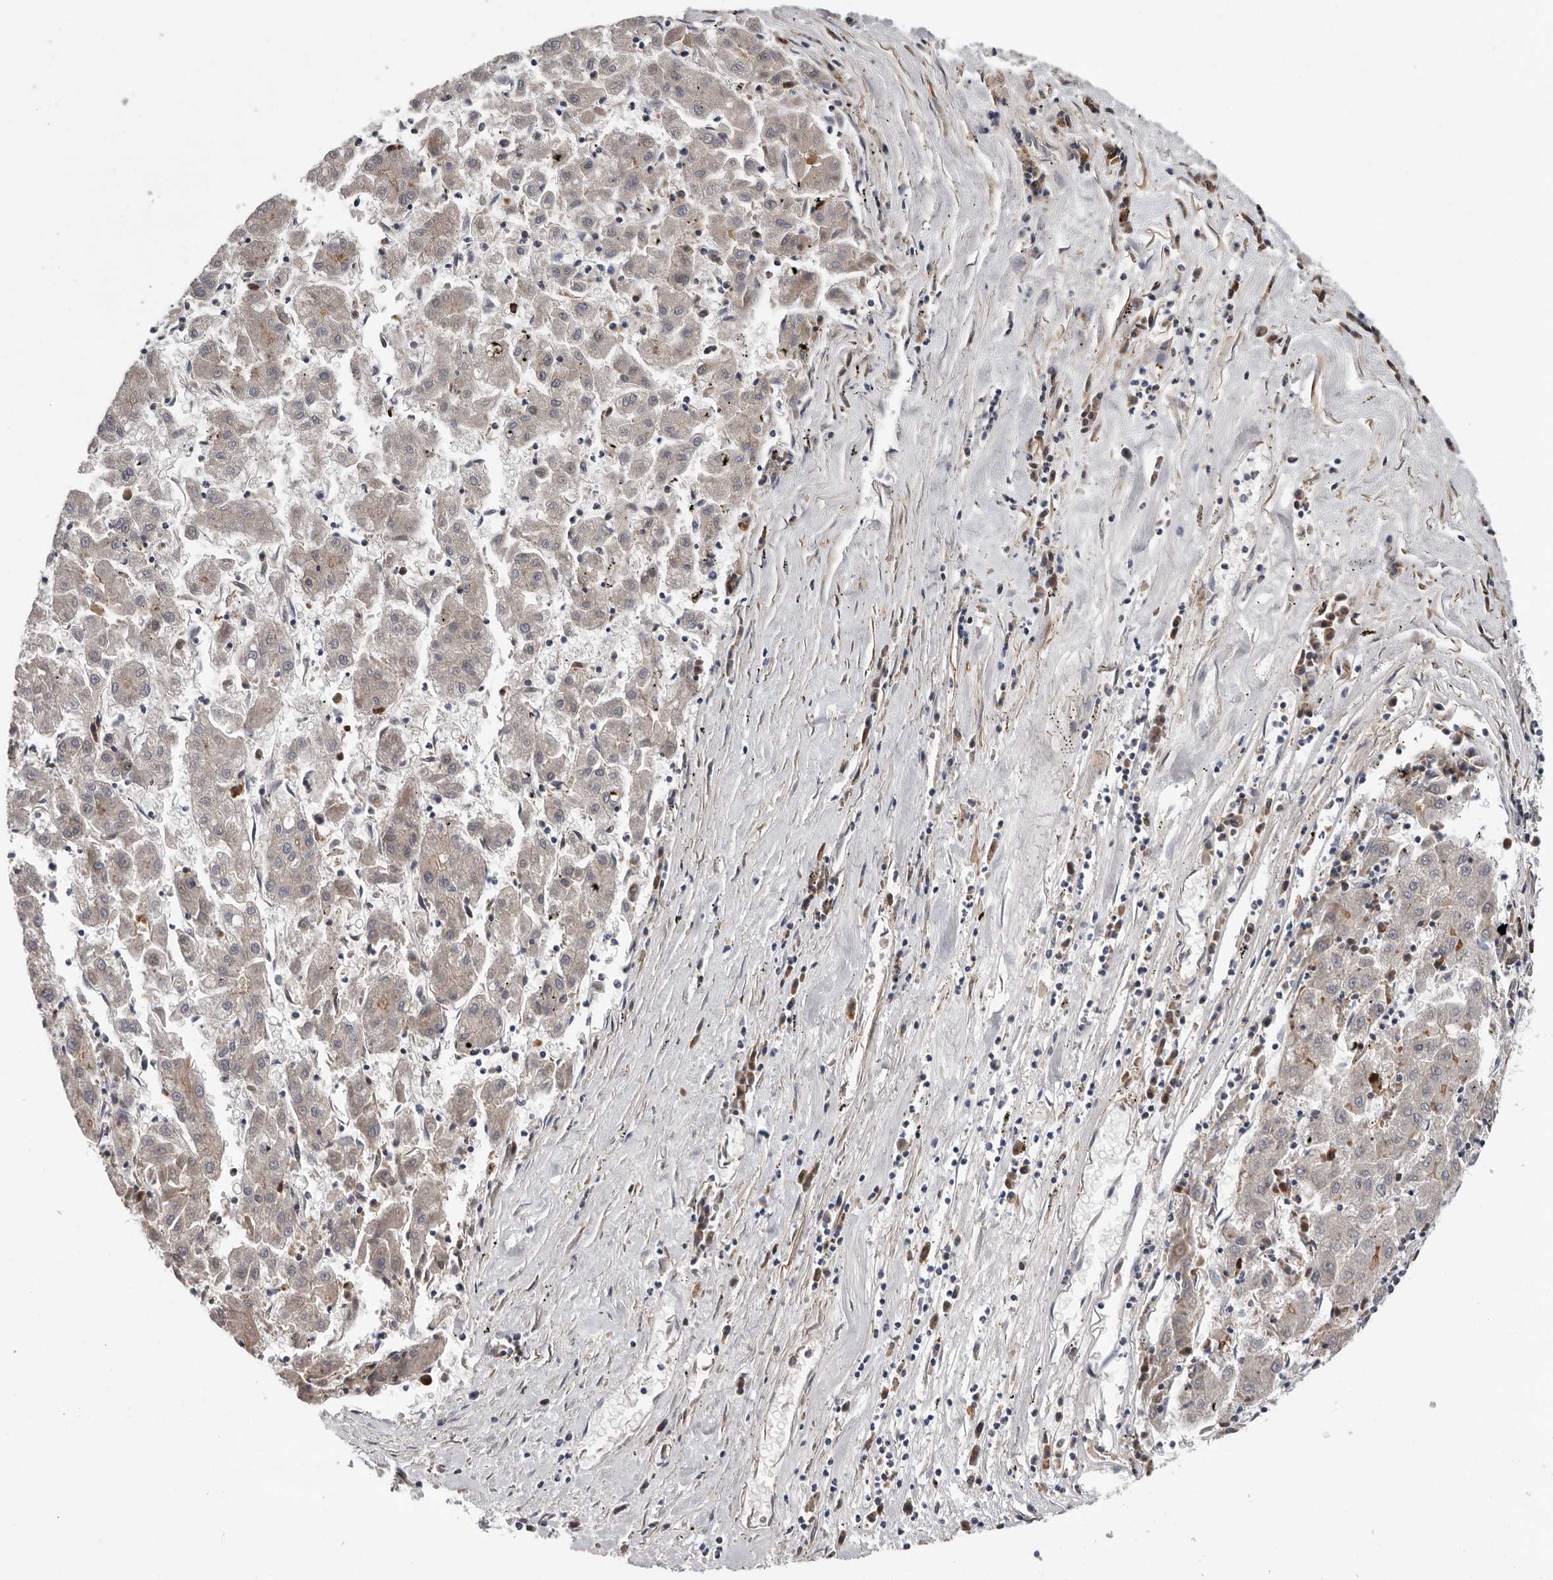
{"staining": {"intensity": "negative", "quantity": "none", "location": "none"}, "tissue": "liver cancer", "cell_type": "Tumor cells", "image_type": "cancer", "snomed": [{"axis": "morphology", "description": "Carcinoma, Hepatocellular, NOS"}, {"axis": "topography", "description": "Liver"}], "caption": "A high-resolution image shows immunohistochemistry staining of hepatocellular carcinoma (liver), which demonstrates no significant staining in tumor cells. The staining was performed using DAB (3,3'-diaminobenzidine) to visualize the protein expression in brown, while the nuclei were stained in blue with hematoxylin (Magnification: 20x).", "gene": "ATXN3L", "patient": {"sex": "male", "age": 72}}